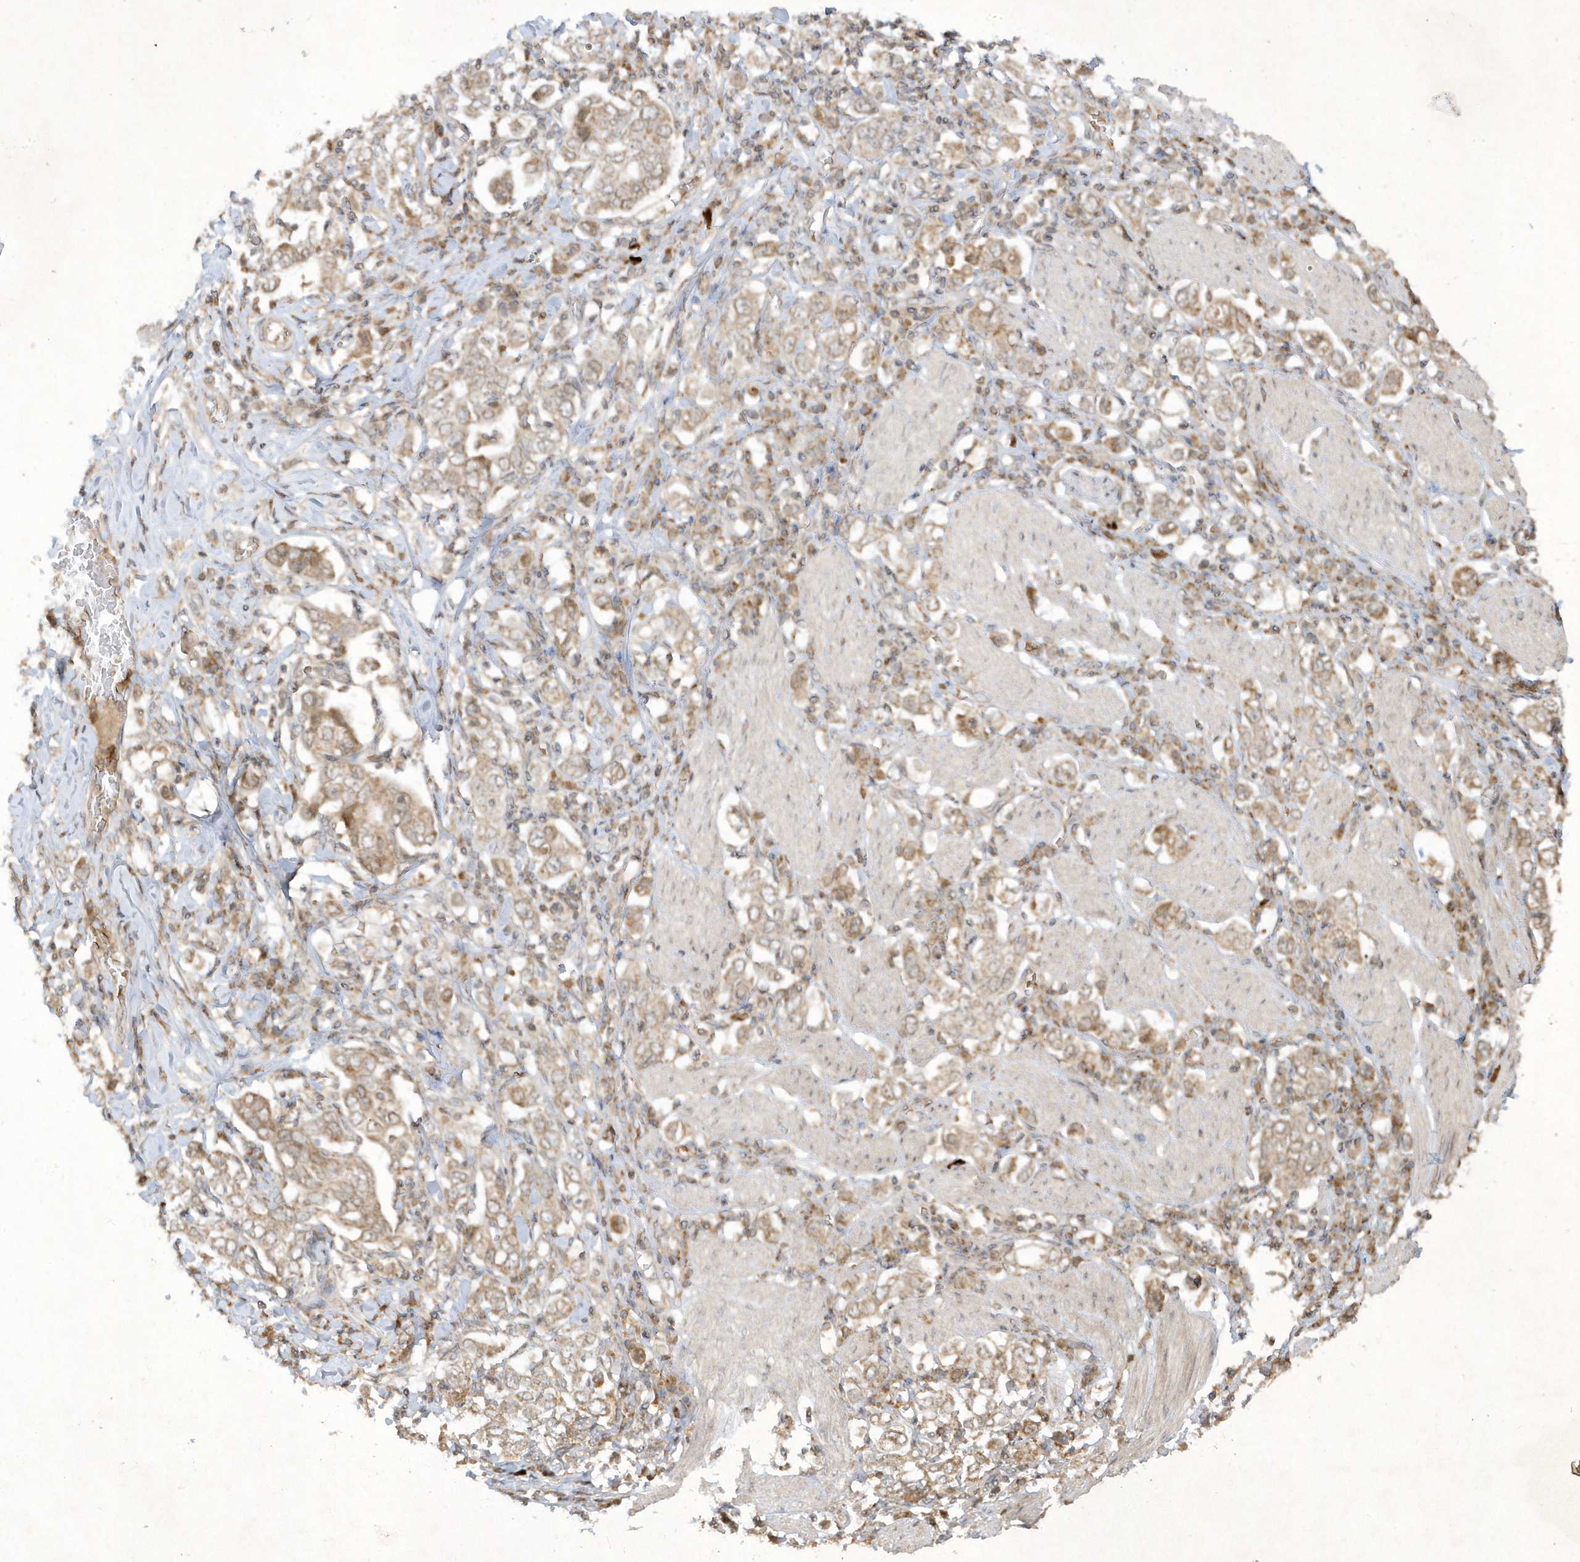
{"staining": {"intensity": "moderate", "quantity": ">75%", "location": "cytoplasmic/membranous"}, "tissue": "stomach cancer", "cell_type": "Tumor cells", "image_type": "cancer", "snomed": [{"axis": "morphology", "description": "Adenocarcinoma, NOS"}, {"axis": "topography", "description": "Stomach, upper"}], "caption": "Human stomach cancer (adenocarcinoma) stained with a protein marker demonstrates moderate staining in tumor cells.", "gene": "ZNF213", "patient": {"sex": "male", "age": 62}}